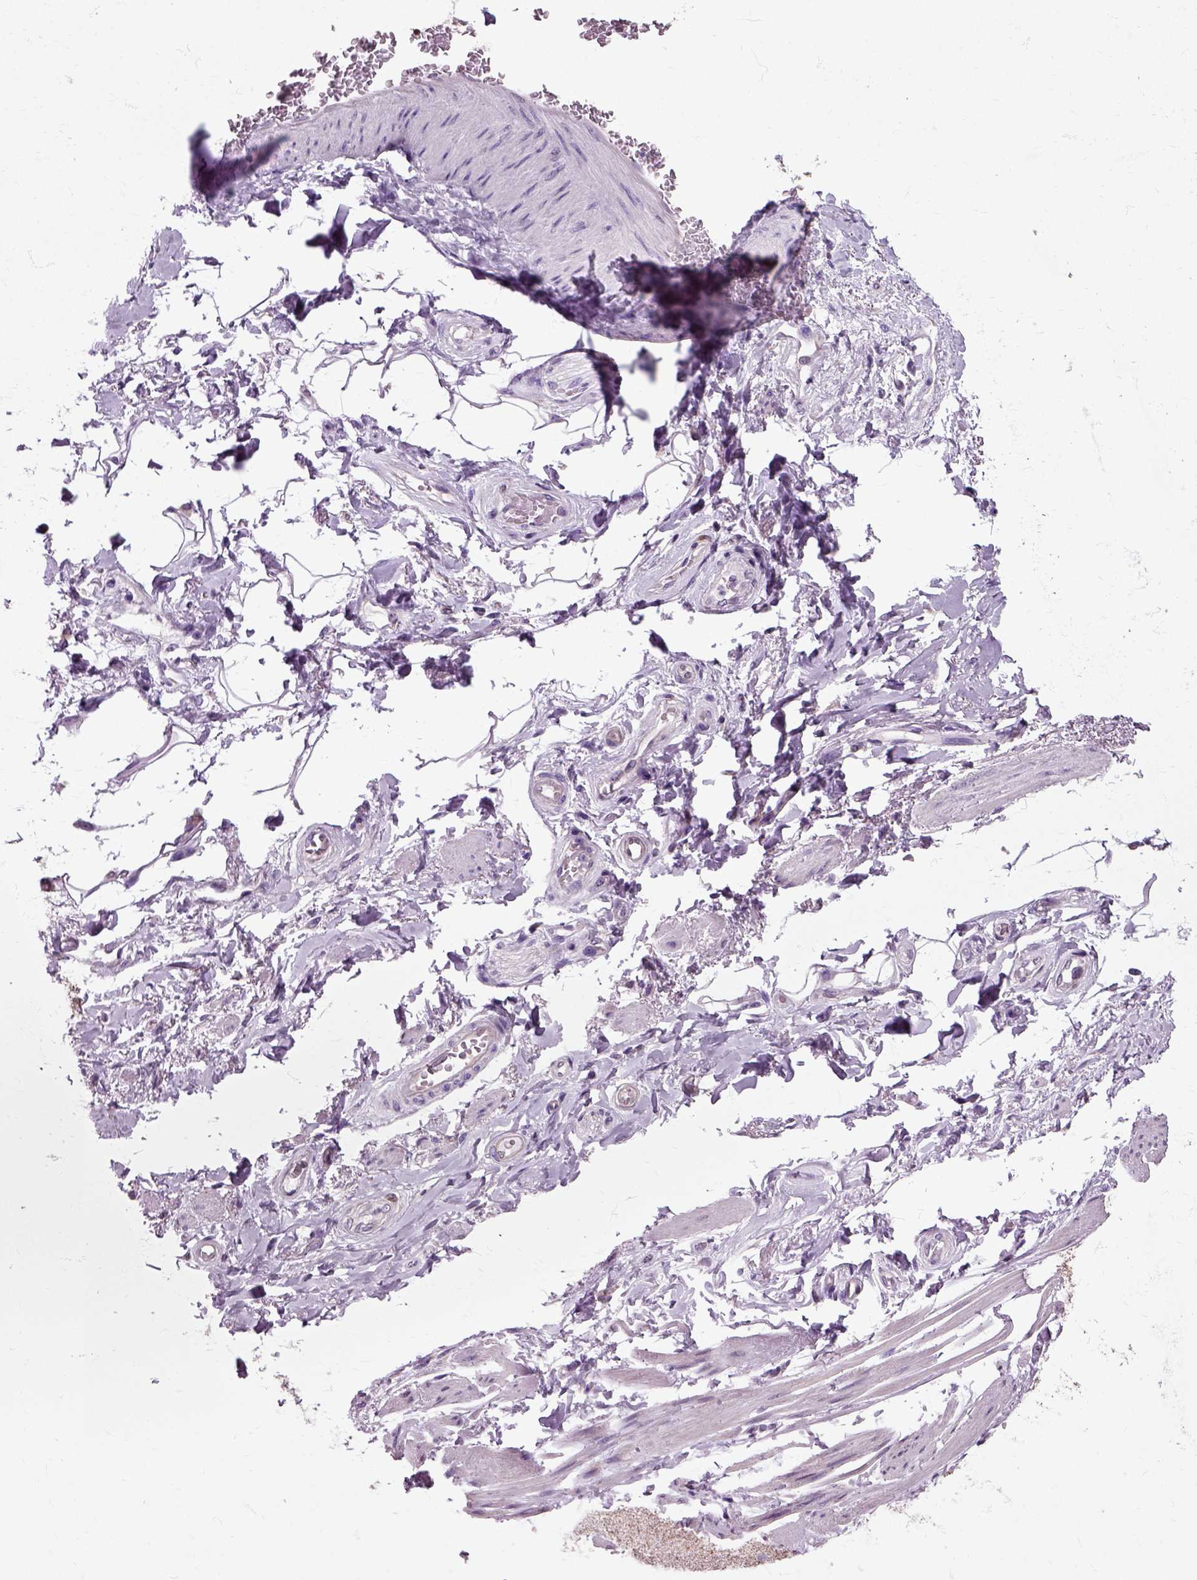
{"staining": {"intensity": "negative", "quantity": "none", "location": "none"}, "tissue": "adipose tissue", "cell_type": "Adipocytes", "image_type": "normal", "snomed": [{"axis": "morphology", "description": "Normal tissue, NOS"}, {"axis": "topography", "description": "Skeletal muscle"}, {"axis": "topography", "description": "Anal"}, {"axis": "topography", "description": "Peripheral nerve tissue"}], "caption": "IHC of unremarkable adipose tissue shows no positivity in adipocytes. The staining is performed using DAB (3,3'-diaminobenzidine) brown chromogen with nuclei counter-stained in using hematoxylin.", "gene": "HSPA2", "patient": {"sex": "male", "age": 53}}